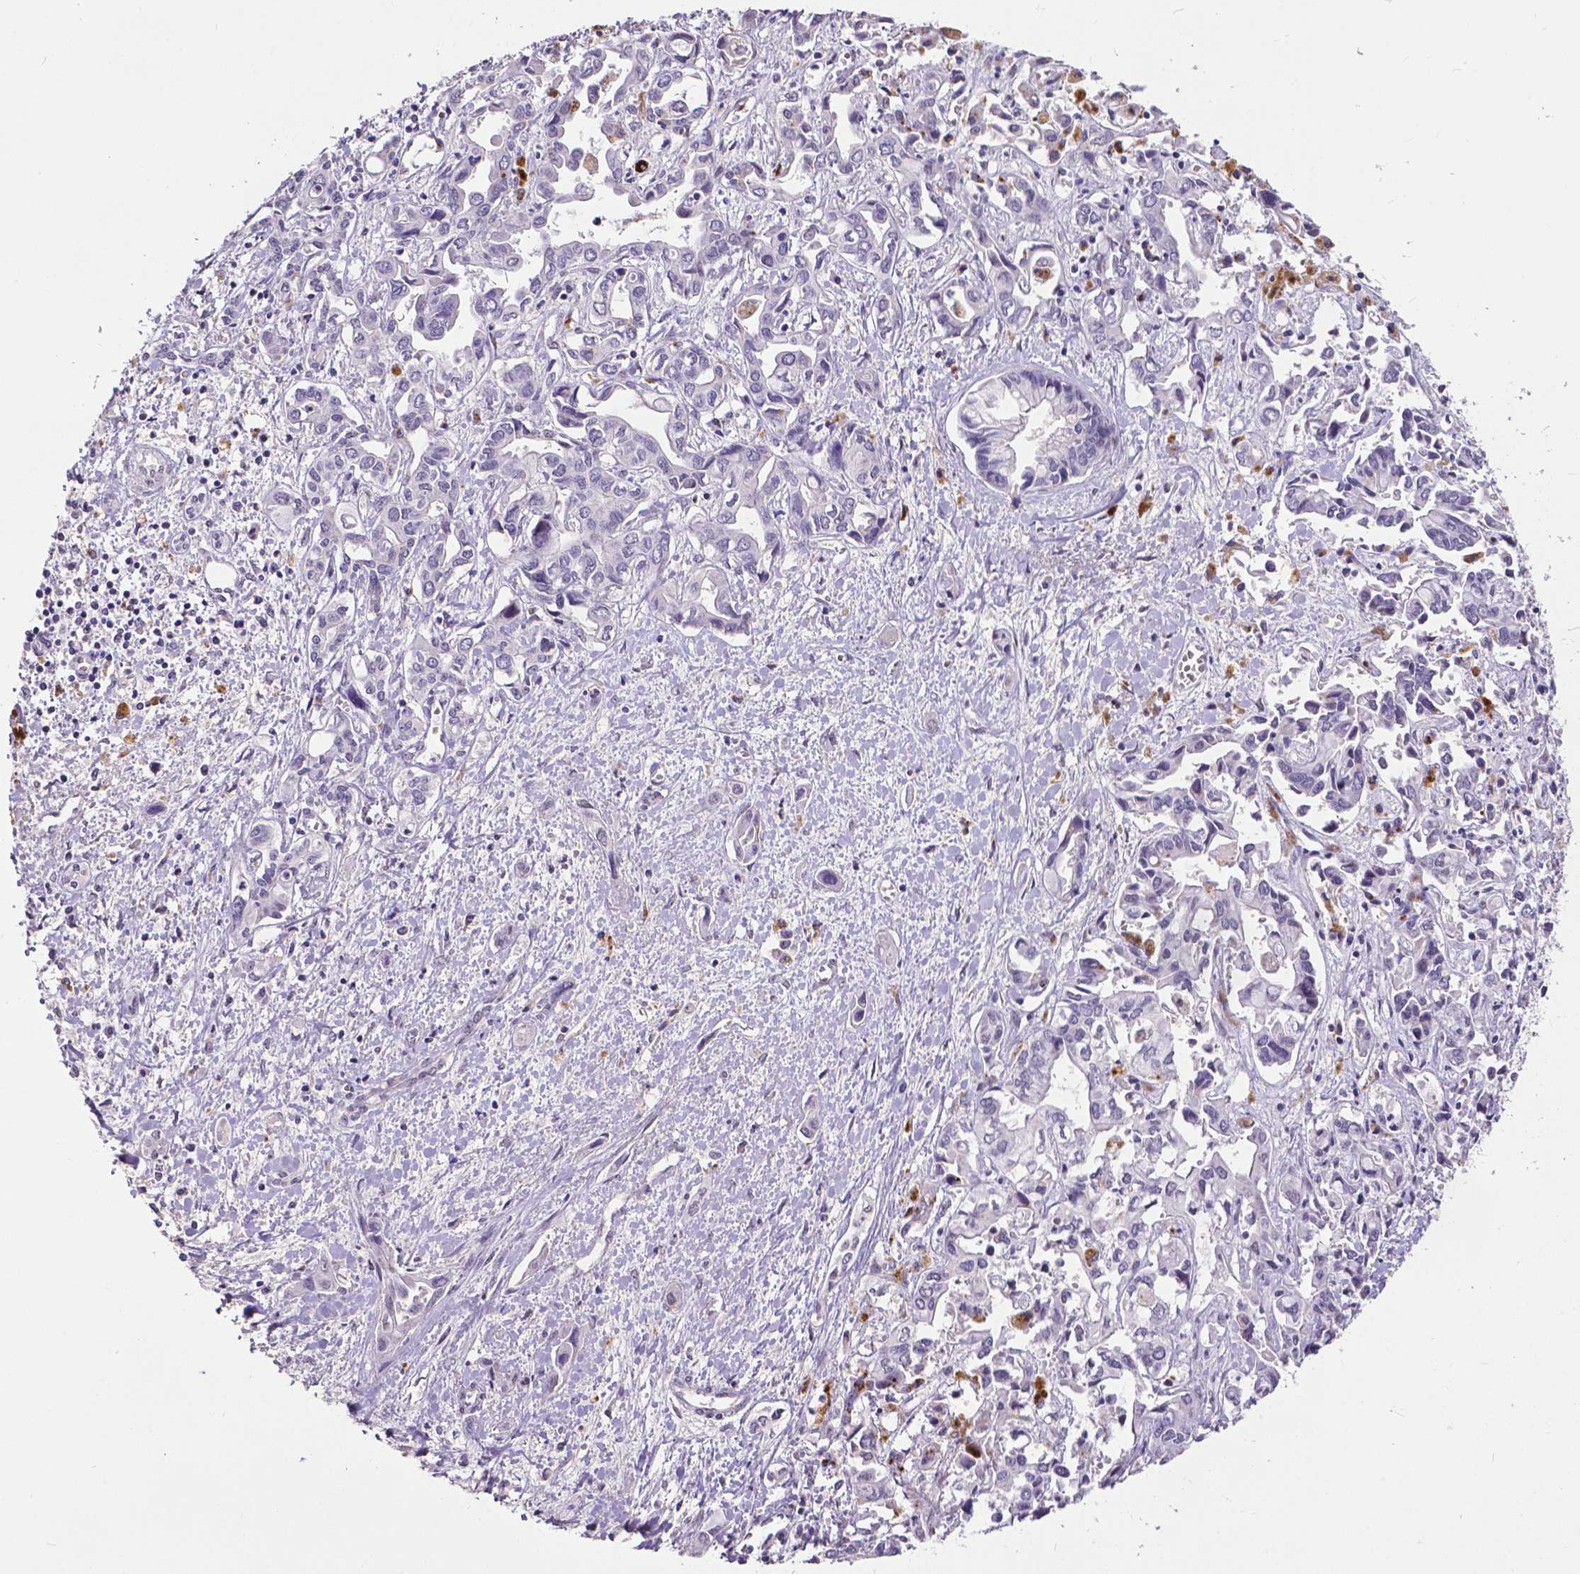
{"staining": {"intensity": "negative", "quantity": "none", "location": "none"}, "tissue": "liver cancer", "cell_type": "Tumor cells", "image_type": "cancer", "snomed": [{"axis": "morphology", "description": "Cholangiocarcinoma"}, {"axis": "topography", "description": "Liver"}], "caption": "This is an immunohistochemistry photomicrograph of liver cancer. There is no expression in tumor cells.", "gene": "ATRX", "patient": {"sex": "female", "age": 64}}